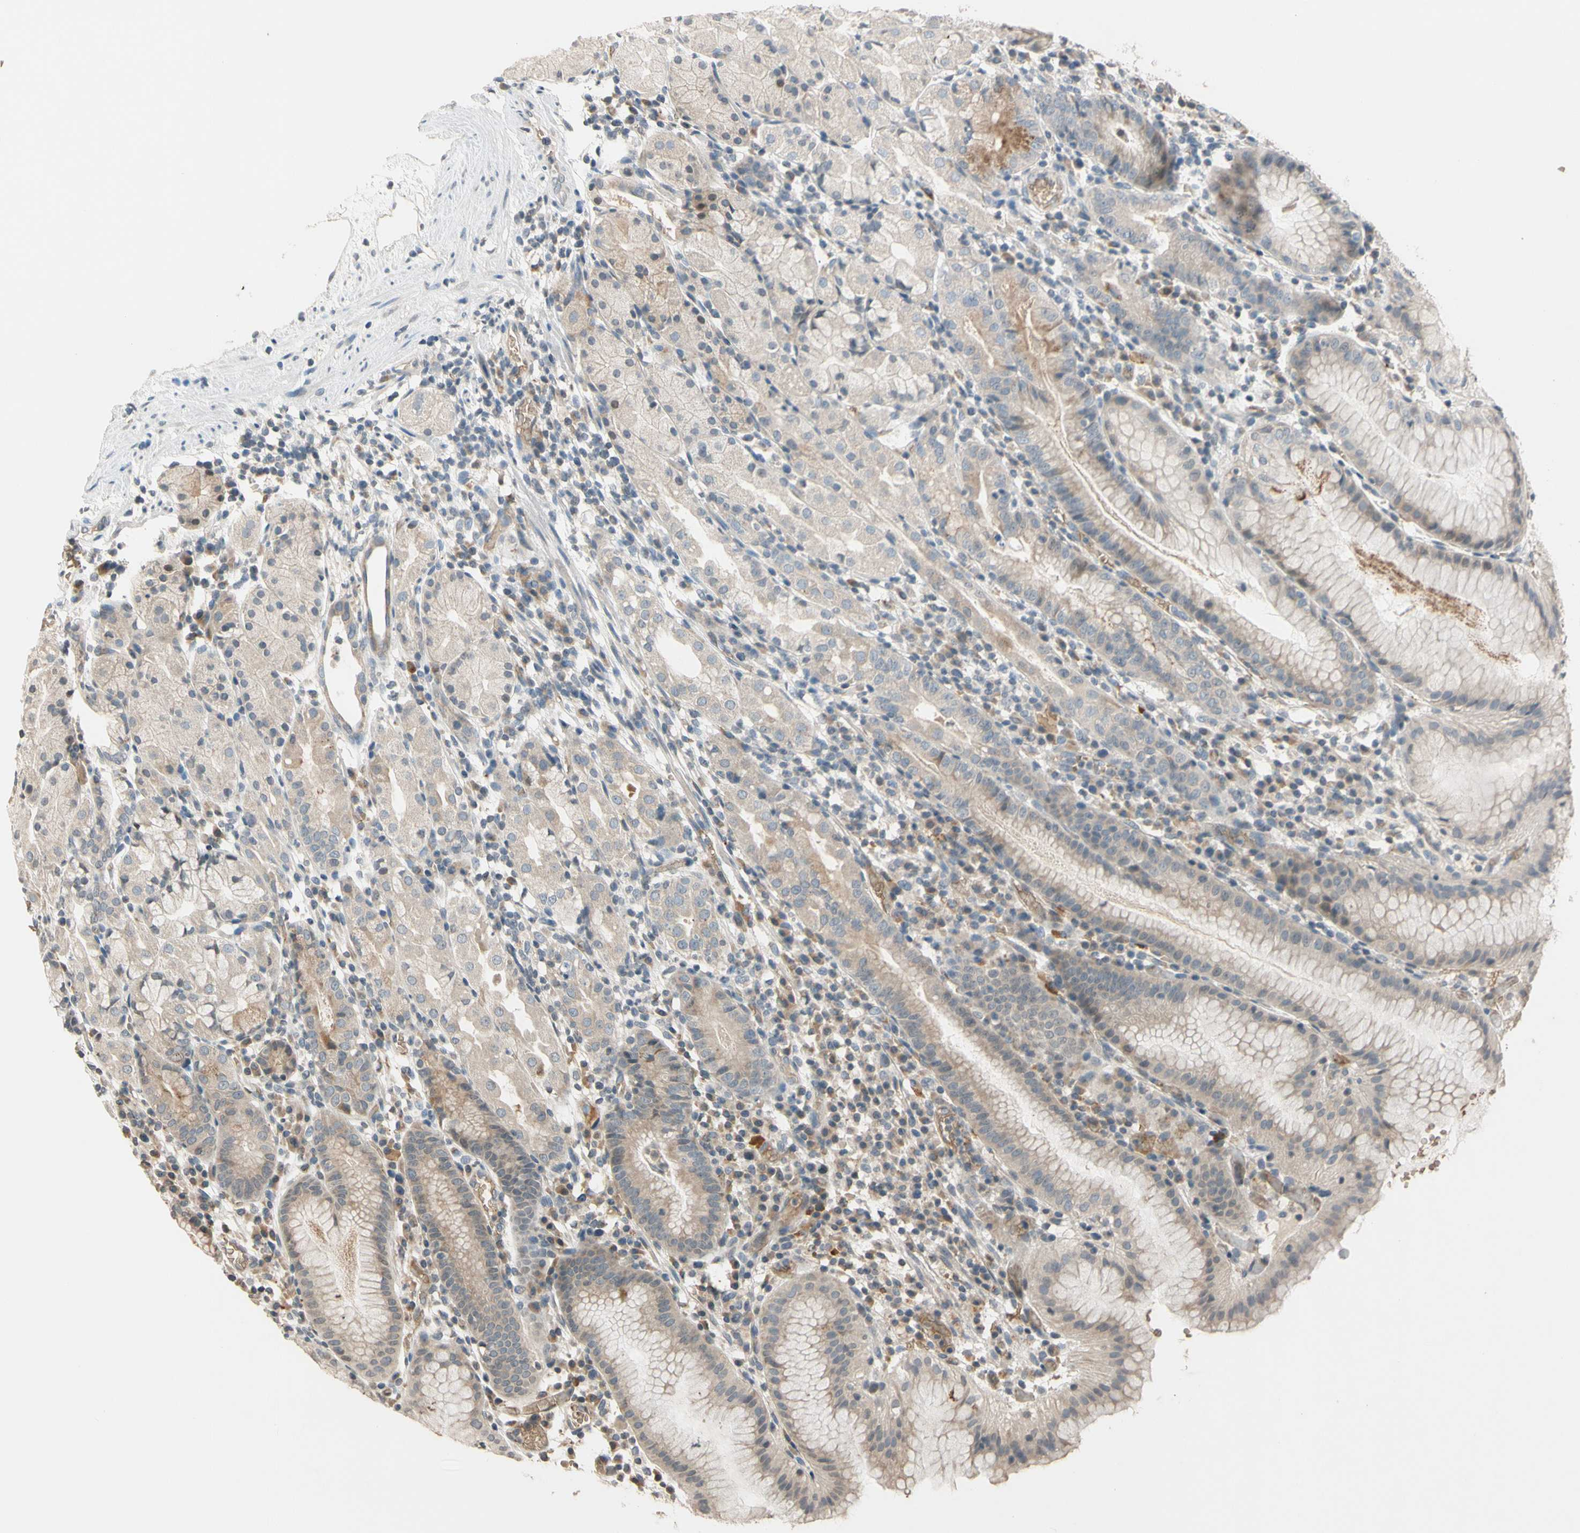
{"staining": {"intensity": "weak", "quantity": "25%-75%", "location": "cytoplasmic/membranous"}, "tissue": "stomach", "cell_type": "Glandular cells", "image_type": "normal", "snomed": [{"axis": "morphology", "description": "Normal tissue, NOS"}, {"axis": "topography", "description": "Stomach"}, {"axis": "topography", "description": "Stomach, lower"}], "caption": "Stomach stained with IHC shows weak cytoplasmic/membranous expression in approximately 25%-75% of glandular cells.", "gene": "GYPC", "patient": {"sex": "female", "age": 75}}